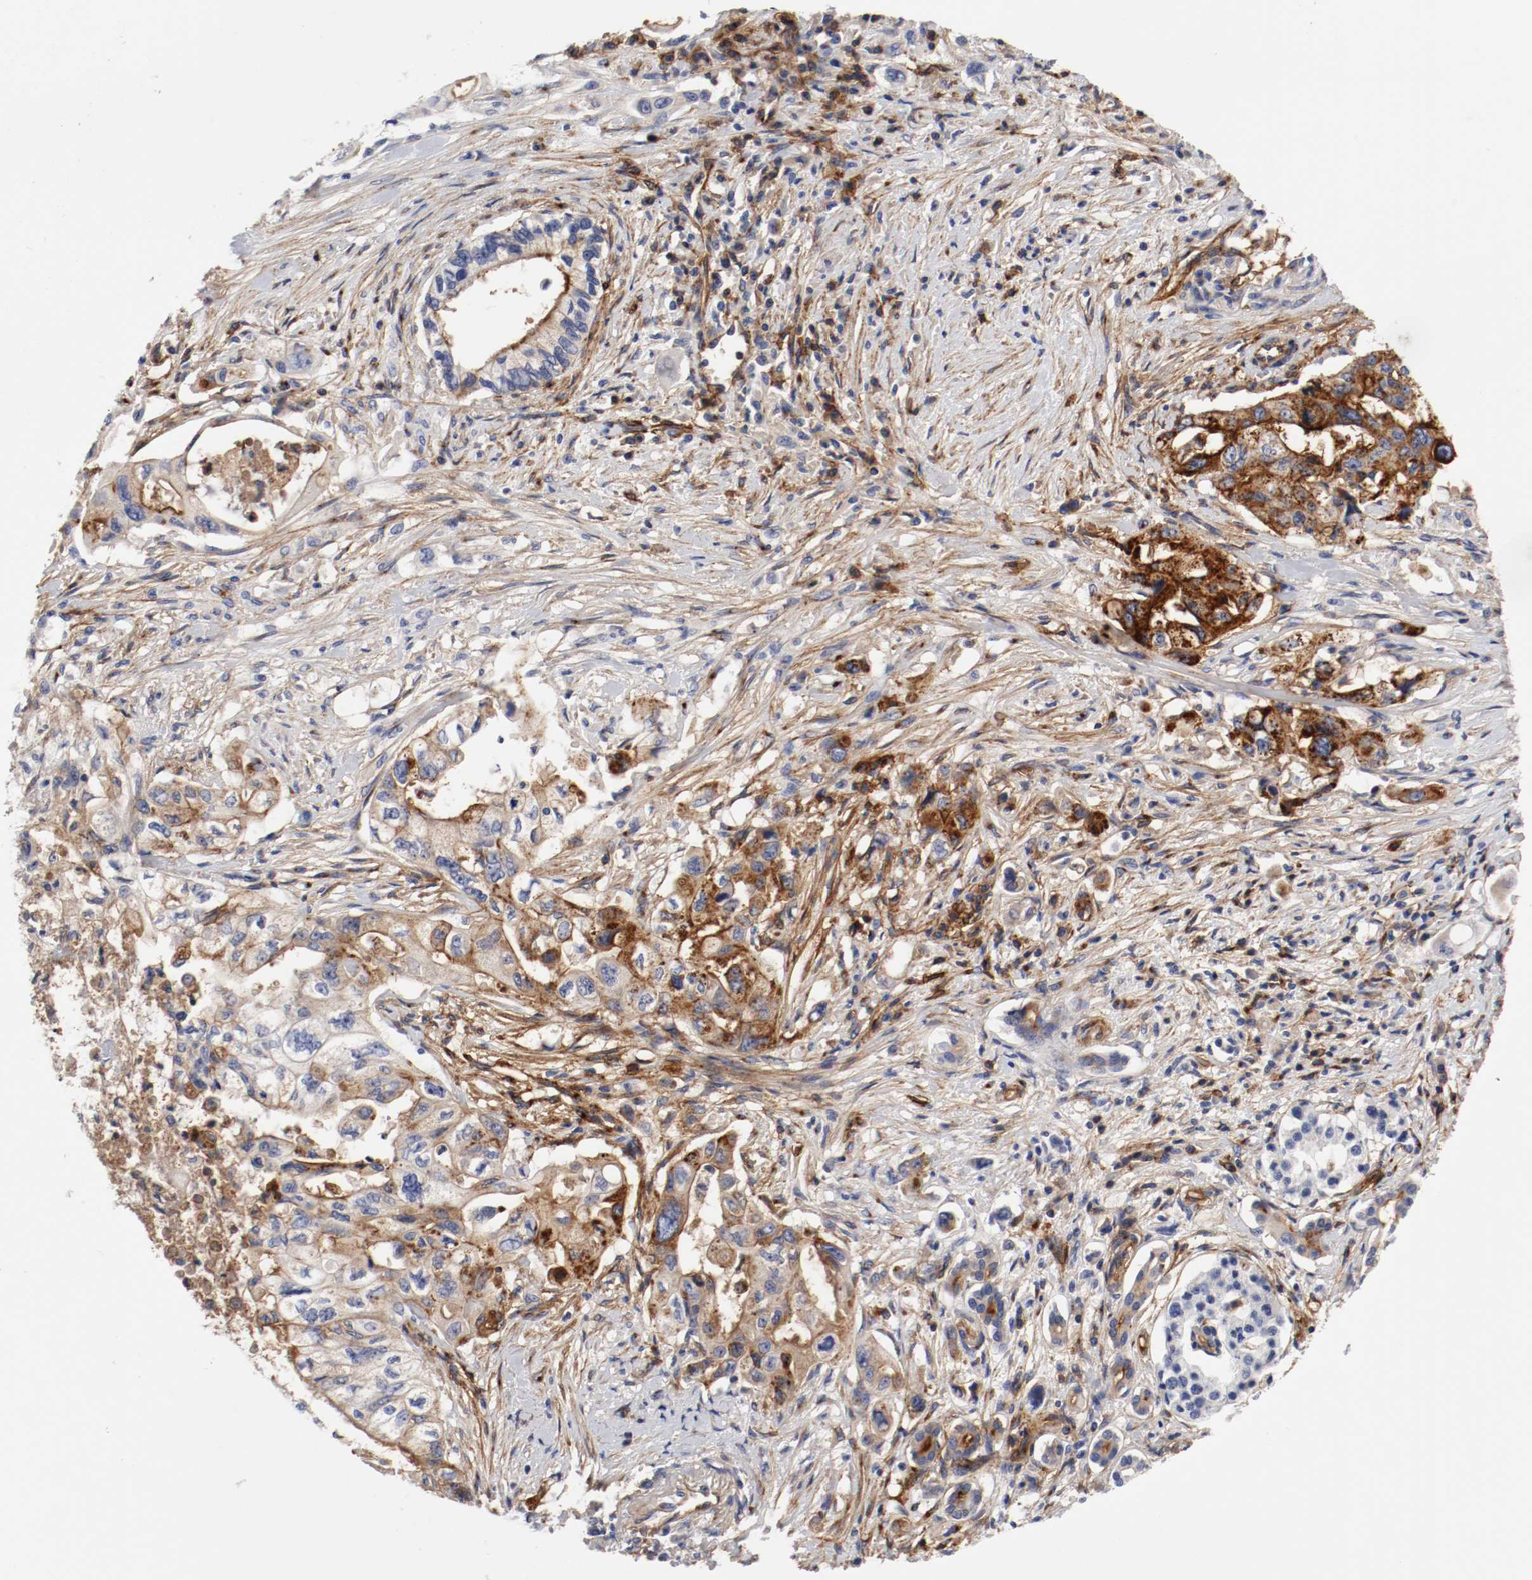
{"staining": {"intensity": "strong", "quantity": ">75%", "location": "cytoplasmic/membranous"}, "tissue": "pancreatic cancer", "cell_type": "Tumor cells", "image_type": "cancer", "snomed": [{"axis": "morphology", "description": "Normal tissue, NOS"}, {"axis": "topography", "description": "Pancreas"}], "caption": "Pancreatic cancer tissue displays strong cytoplasmic/membranous positivity in about >75% of tumor cells, visualized by immunohistochemistry.", "gene": "IFITM1", "patient": {"sex": "male", "age": 42}}